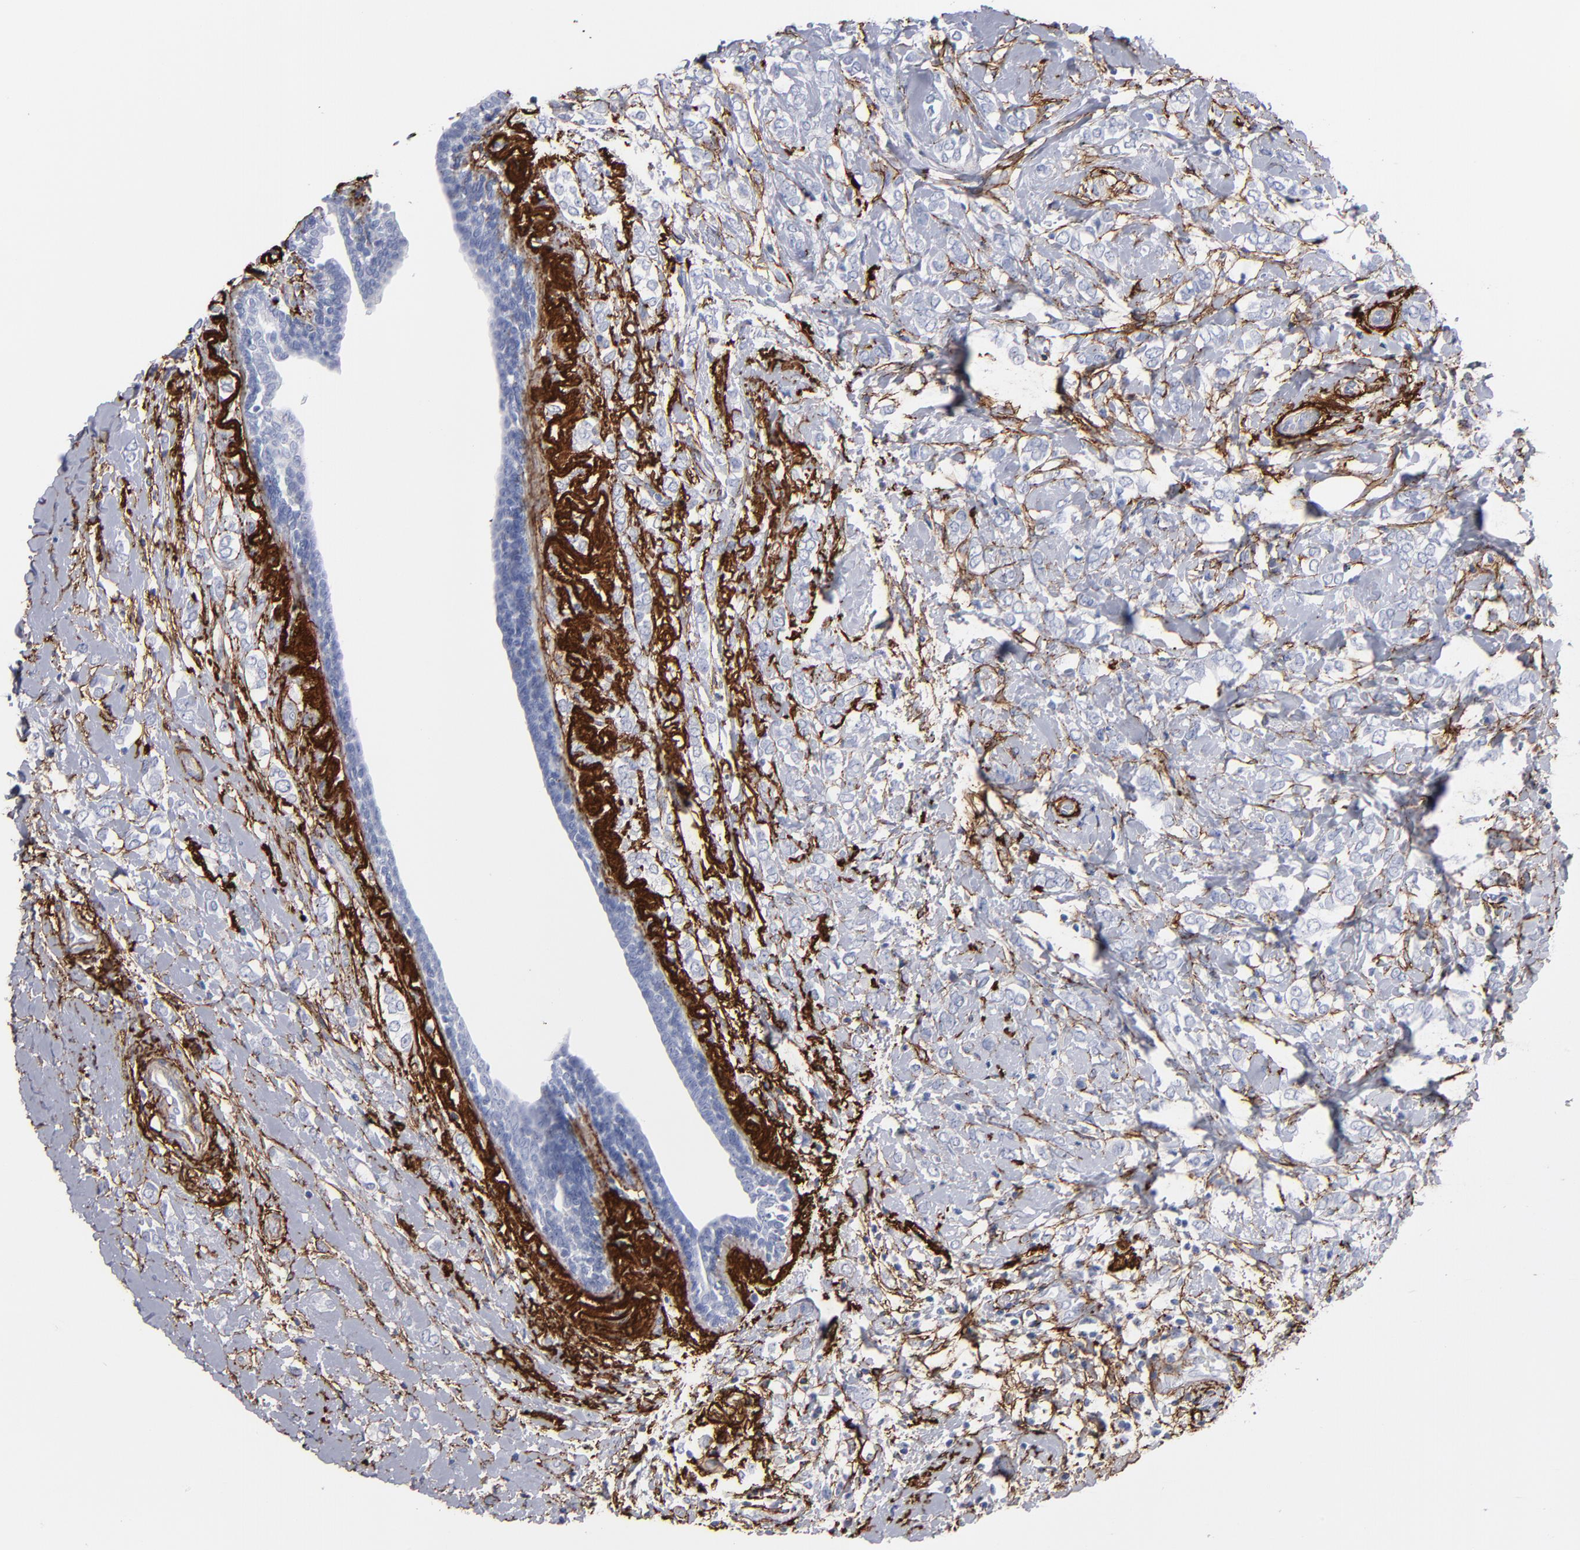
{"staining": {"intensity": "negative", "quantity": "none", "location": "none"}, "tissue": "breast cancer", "cell_type": "Tumor cells", "image_type": "cancer", "snomed": [{"axis": "morphology", "description": "Normal tissue, NOS"}, {"axis": "morphology", "description": "Lobular carcinoma"}, {"axis": "topography", "description": "Breast"}], "caption": "Tumor cells are negative for protein expression in human breast lobular carcinoma.", "gene": "EMILIN1", "patient": {"sex": "female", "age": 47}}